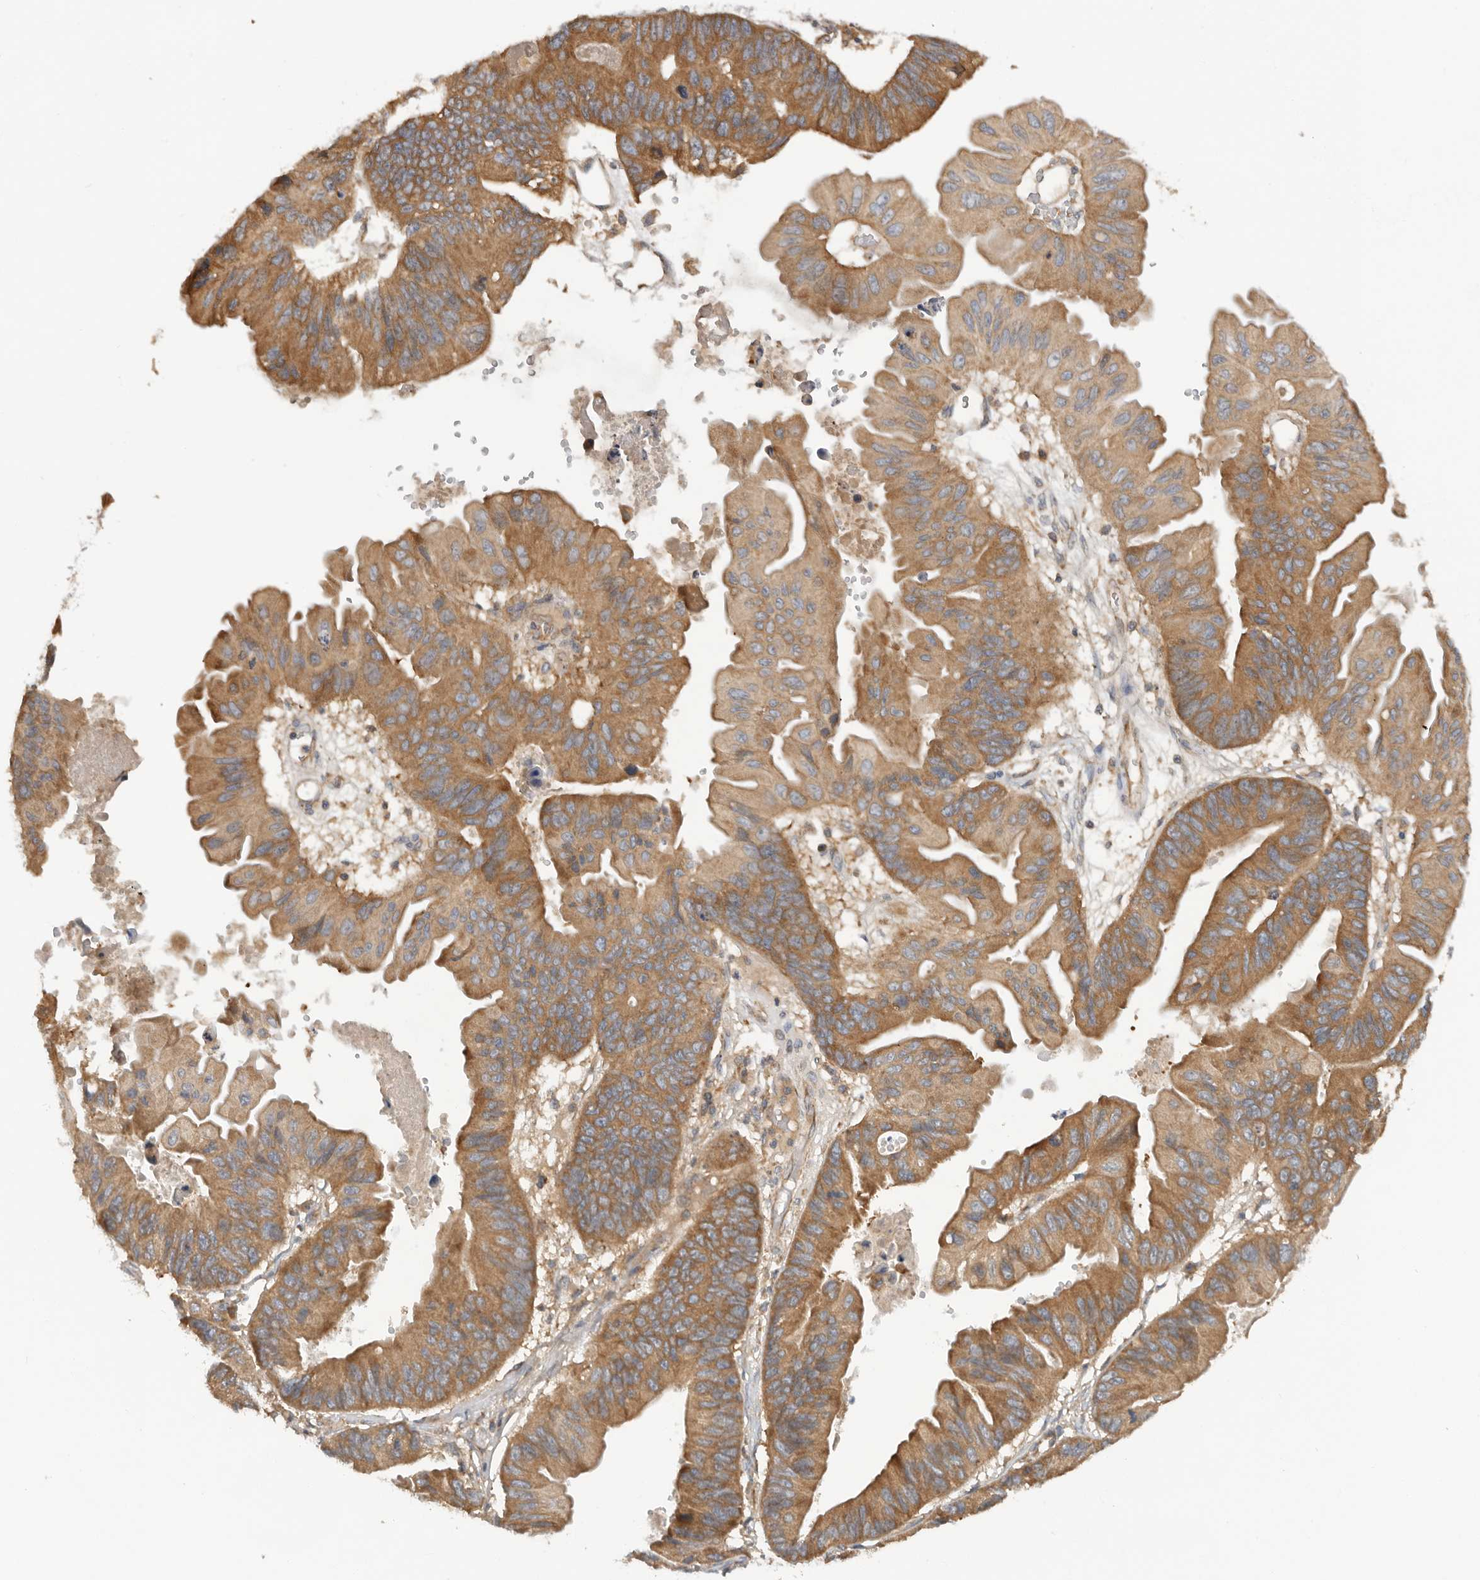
{"staining": {"intensity": "strong", "quantity": ">75%", "location": "cytoplasmic/membranous"}, "tissue": "ovarian cancer", "cell_type": "Tumor cells", "image_type": "cancer", "snomed": [{"axis": "morphology", "description": "Cystadenocarcinoma, mucinous, NOS"}, {"axis": "topography", "description": "Ovary"}], "caption": "A histopathology image of human ovarian cancer stained for a protein shows strong cytoplasmic/membranous brown staining in tumor cells.", "gene": "PPP1R42", "patient": {"sex": "female", "age": 61}}